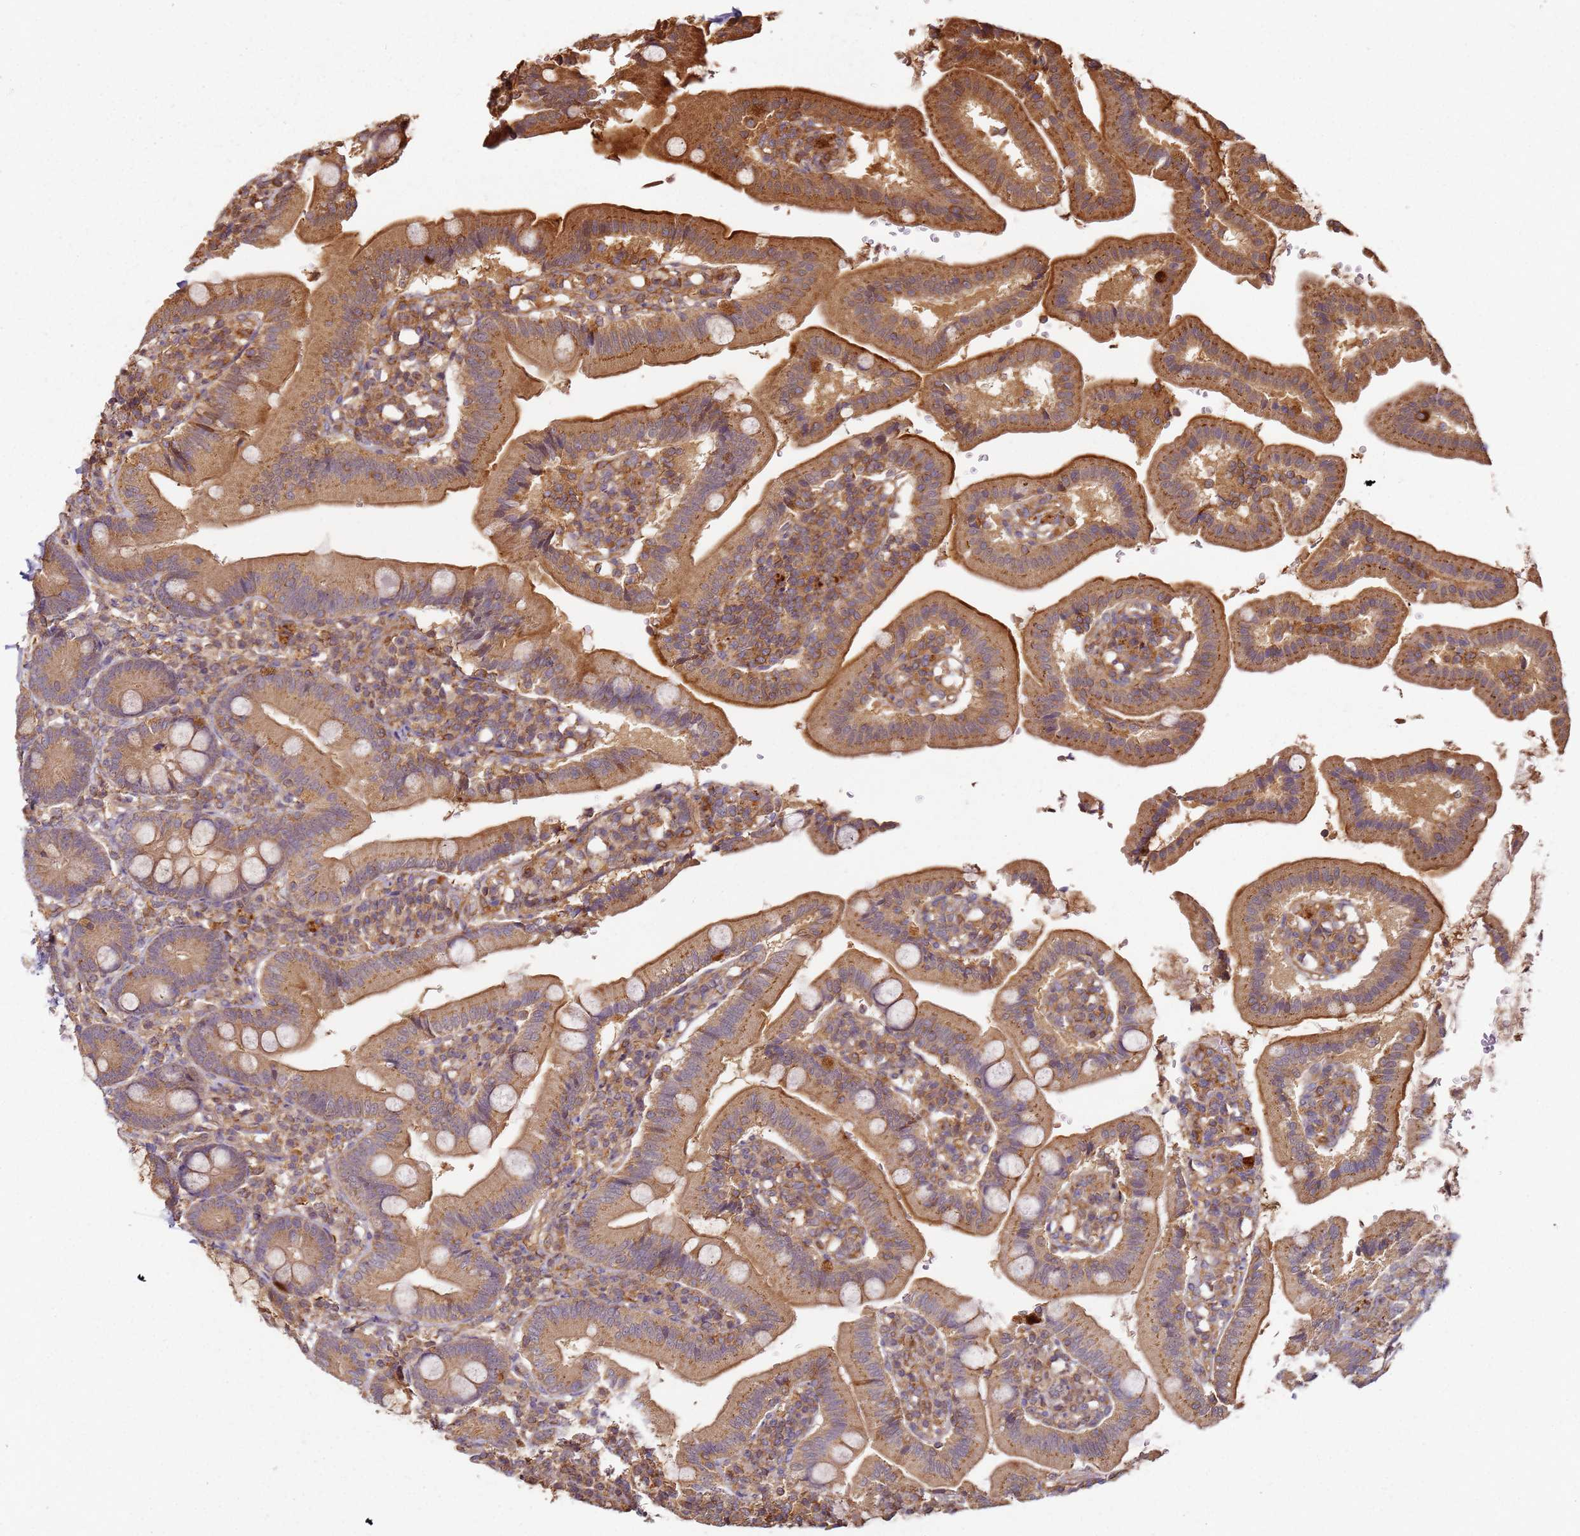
{"staining": {"intensity": "moderate", "quantity": ">75%", "location": "cytoplasmic/membranous"}, "tissue": "duodenum", "cell_type": "Glandular cells", "image_type": "normal", "snomed": [{"axis": "morphology", "description": "Normal tissue, NOS"}, {"axis": "topography", "description": "Duodenum"}], "caption": "A medium amount of moderate cytoplasmic/membranous expression is present in approximately >75% of glandular cells in normal duodenum.", "gene": "SCGB2B2", "patient": {"sex": "female", "age": 67}}